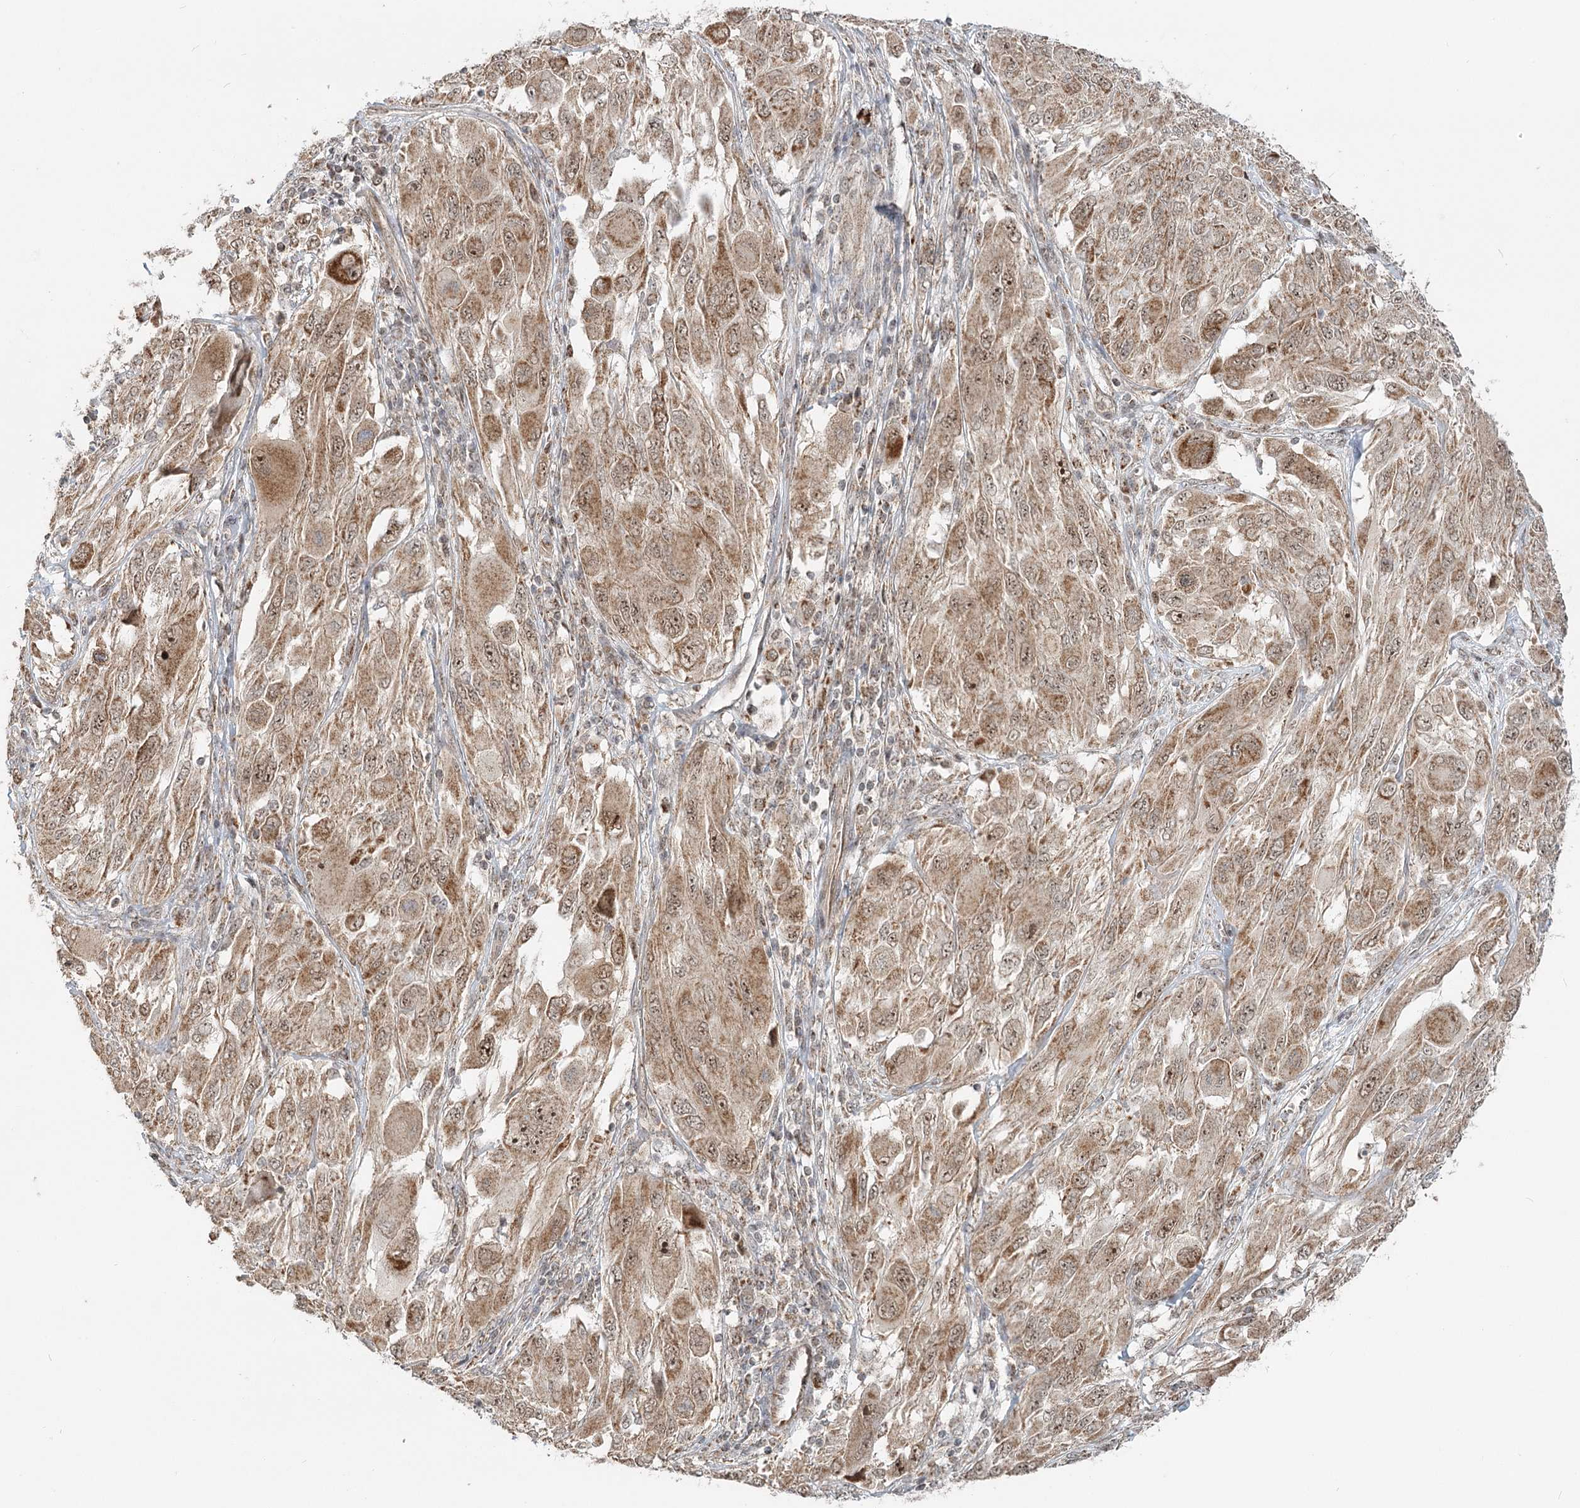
{"staining": {"intensity": "moderate", "quantity": ">75%", "location": "cytoplasmic/membranous,nuclear"}, "tissue": "melanoma", "cell_type": "Tumor cells", "image_type": "cancer", "snomed": [{"axis": "morphology", "description": "Malignant melanoma, NOS"}, {"axis": "topography", "description": "Skin"}], "caption": "Immunohistochemistry (DAB) staining of melanoma exhibits moderate cytoplasmic/membranous and nuclear protein positivity in approximately >75% of tumor cells. The staining is performed using DAB brown chromogen to label protein expression. The nuclei are counter-stained blue using hematoxylin.", "gene": "RTN4IP1", "patient": {"sex": "female", "age": 91}}